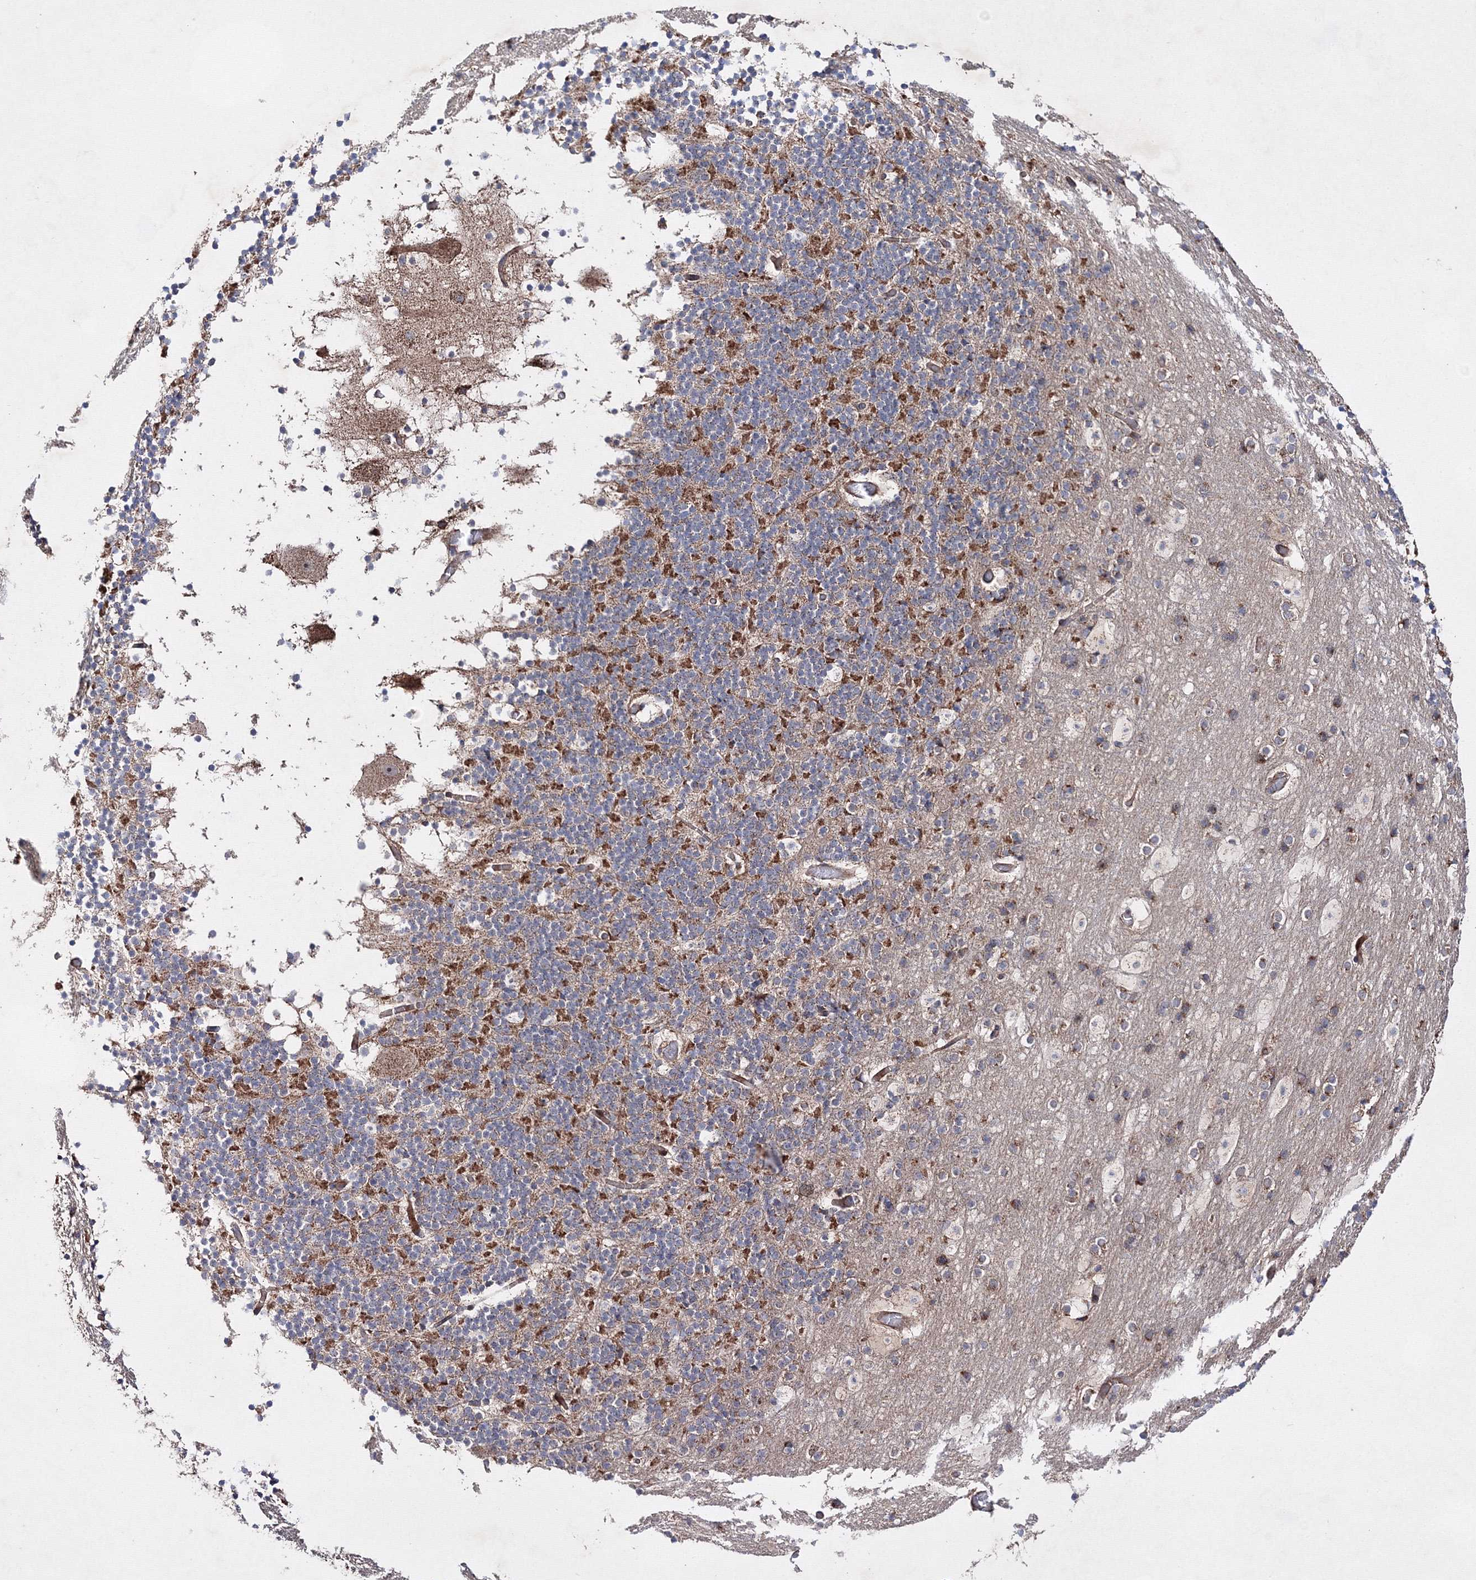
{"staining": {"intensity": "moderate", "quantity": "25%-75%", "location": "cytoplasmic/membranous"}, "tissue": "cerebellum", "cell_type": "Cells in granular layer", "image_type": "normal", "snomed": [{"axis": "morphology", "description": "Normal tissue, NOS"}, {"axis": "topography", "description": "Cerebellum"}], "caption": "Immunohistochemistry staining of unremarkable cerebellum, which displays medium levels of moderate cytoplasmic/membranous positivity in about 25%-75% of cells in granular layer indicating moderate cytoplasmic/membranous protein staining. The staining was performed using DAB (3,3'-diaminobenzidine) (brown) for protein detection and nuclei were counterstained in hematoxylin (blue).", "gene": "GFM1", "patient": {"sex": "male", "age": 57}}